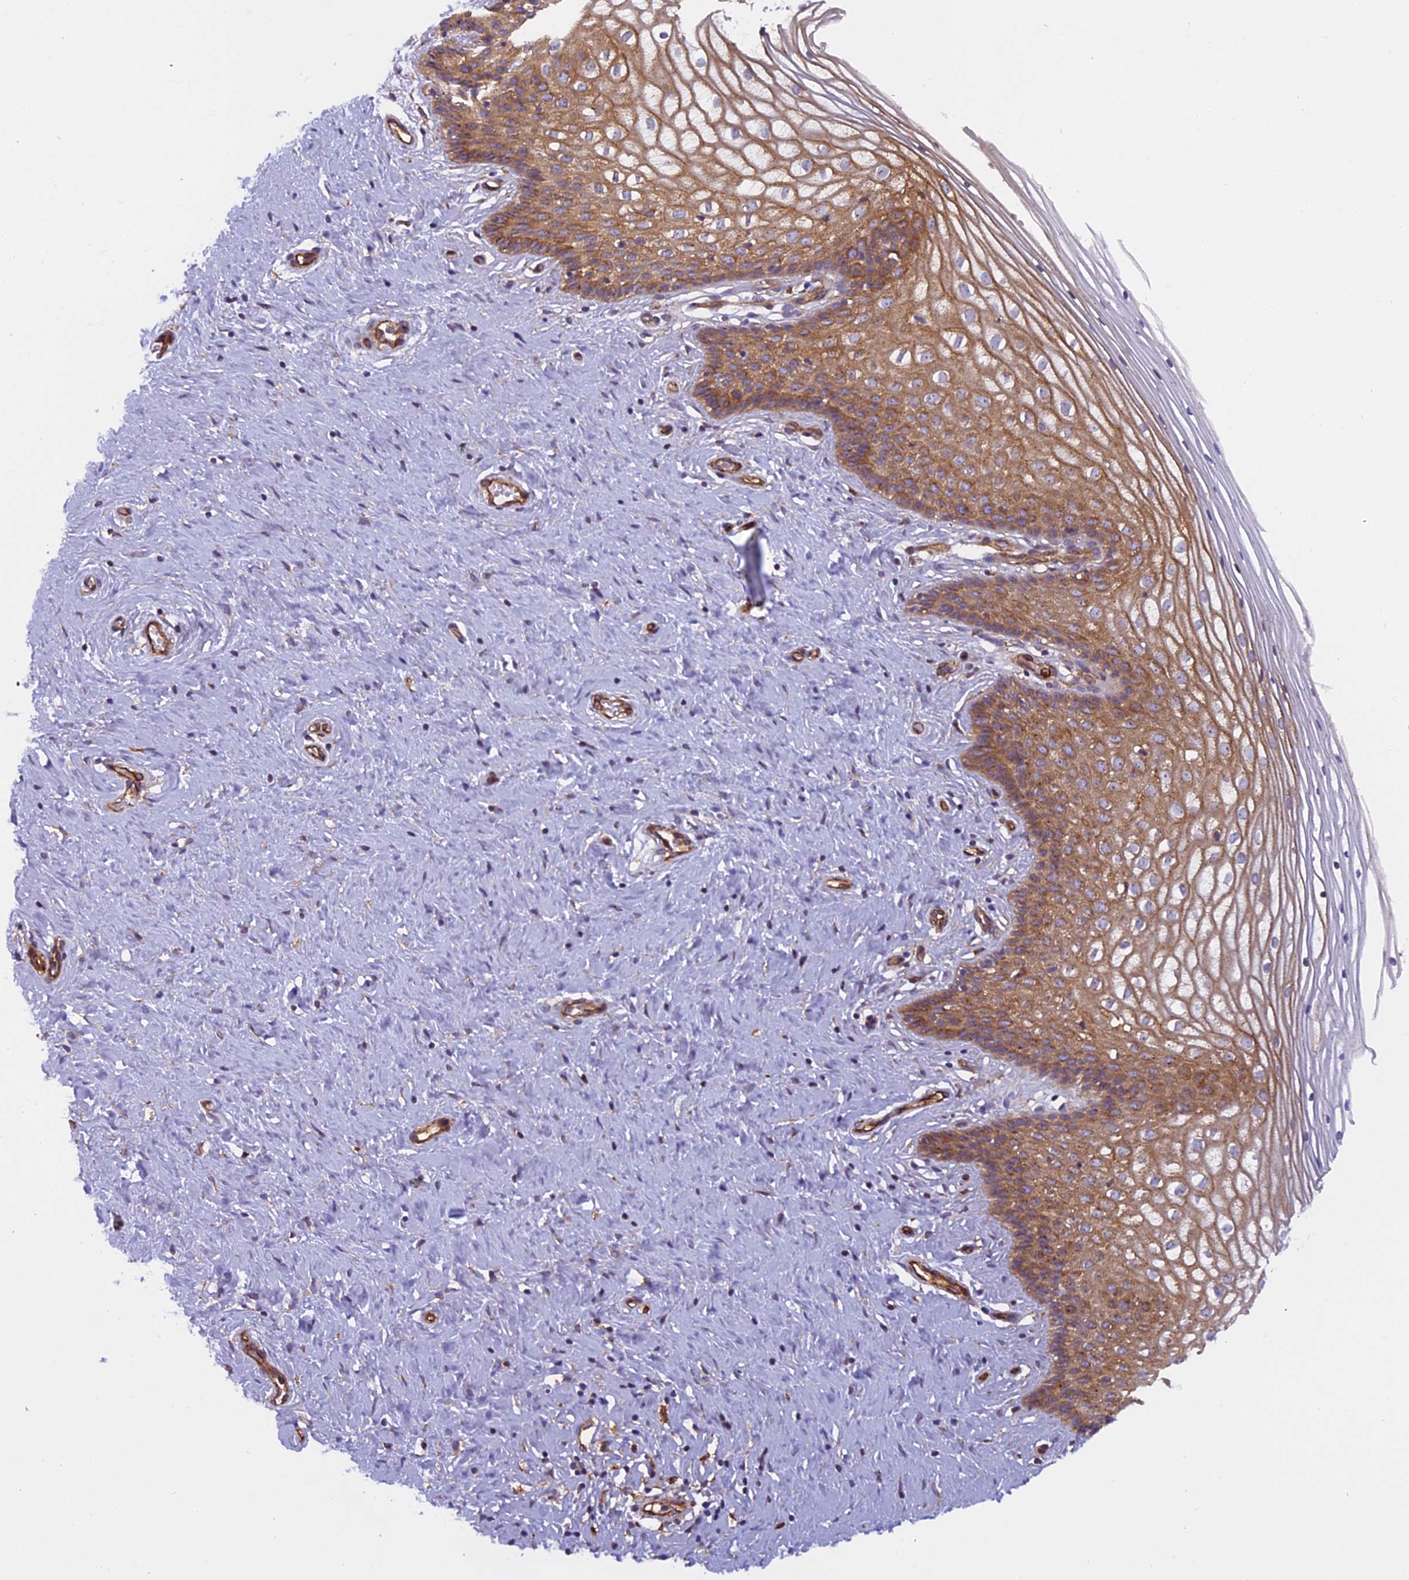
{"staining": {"intensity": "weak", "quantity": "25%-75%", "location": "cytoplasmic/membranous"}, "tissue": "cervix", "cell_type": "Glandular cells", "image_type": "normal", "snomed": [{"axis": "morphology", "description": "Normal tissue, NOS"}, {"axis": "topography", "description": "Cervix"}], "caption": "An immunohistochemistry photomicrograph of unremarkable tissue is shown. Protein staining in brown shows weak cytoplasmic/membranous positivity in cervix within glandular cells. (Brightfield microscopy of DAB IHC at high magnification).", "gene": "EHBP1L1", "patient": {"sex": "female", "age": 33}}